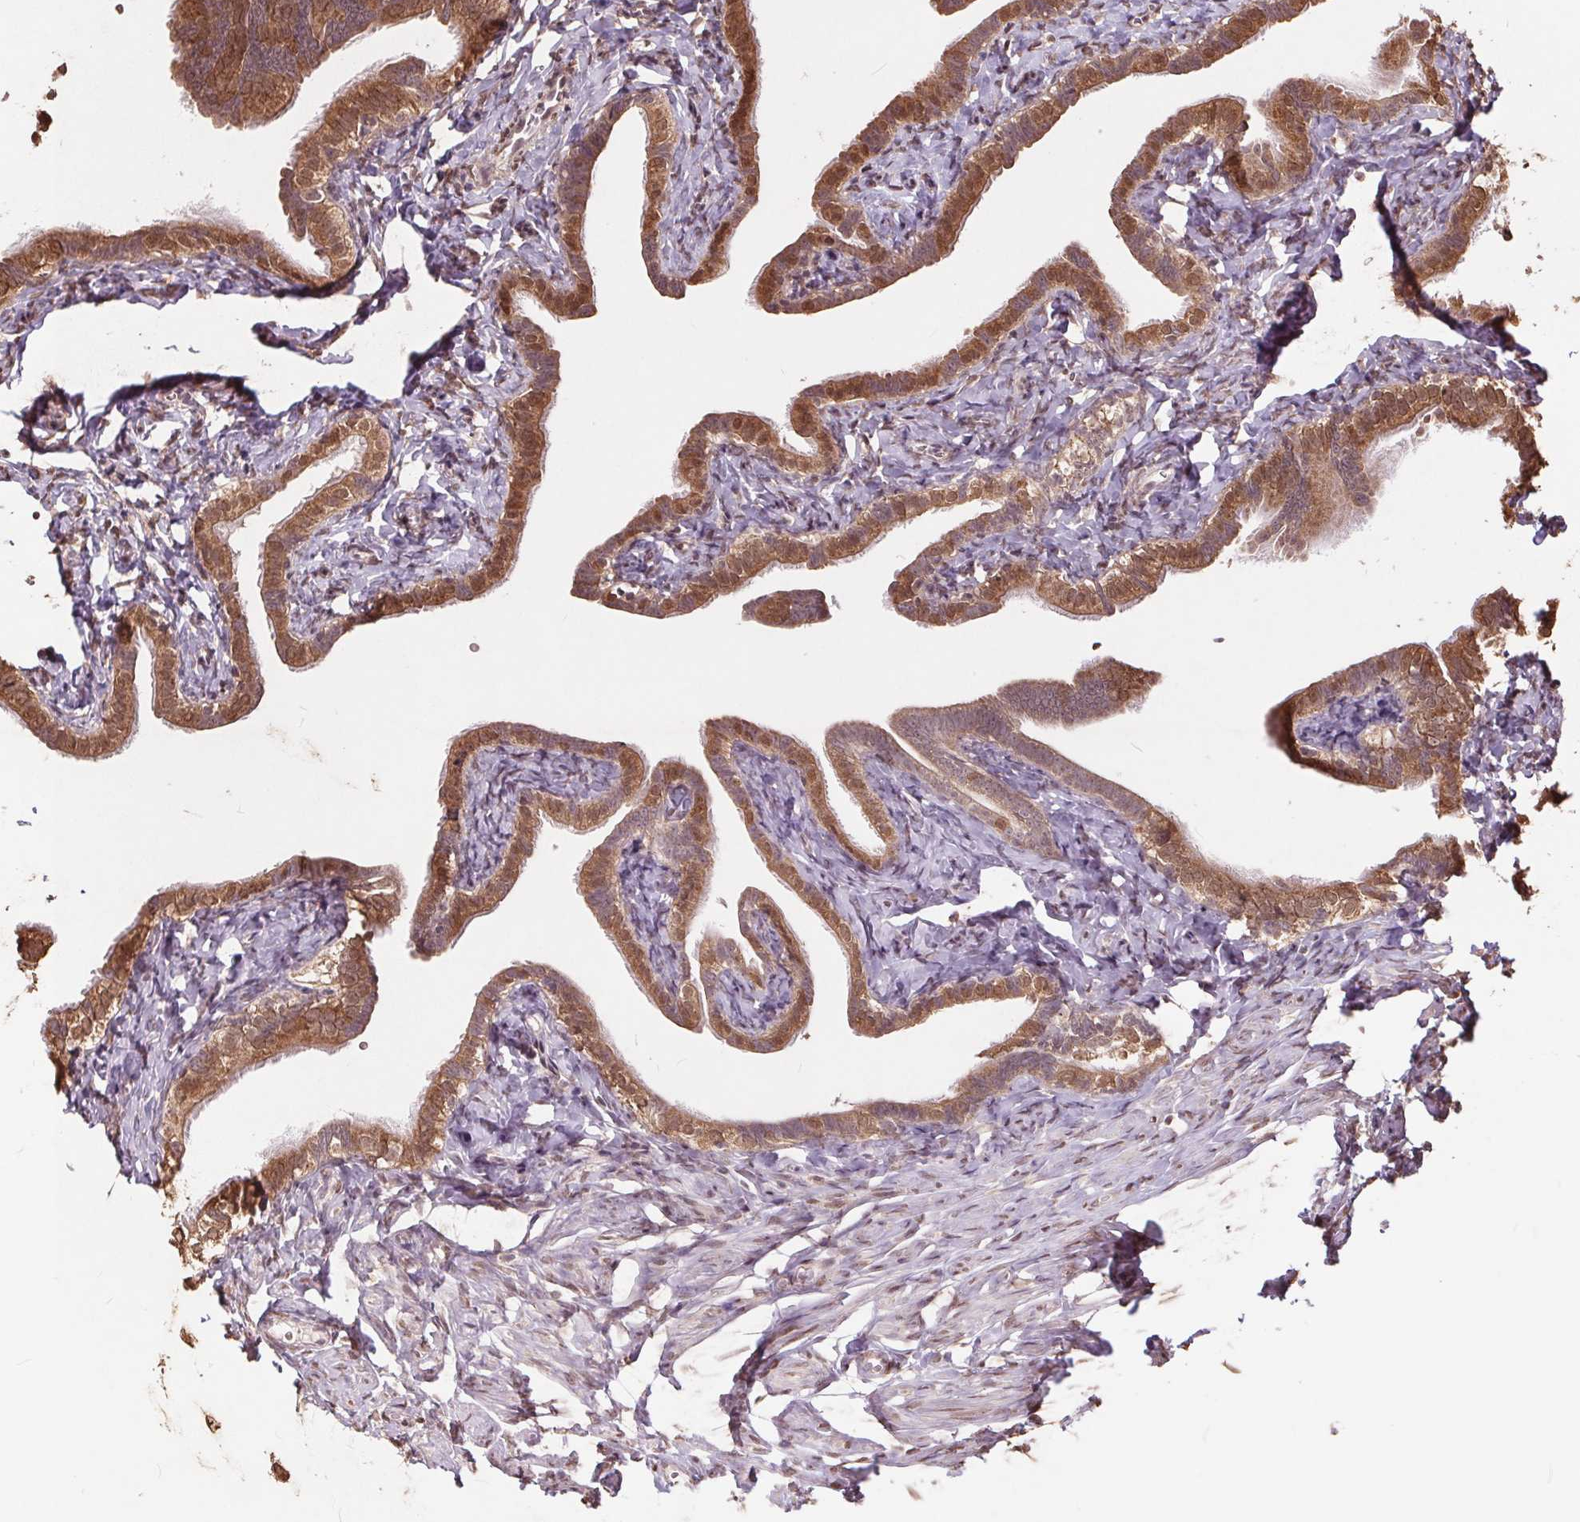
{"staining": {"intensity": "moderate", "quantity": ">75%", "location": "cytoplasmic/membranous,nuclear"}, "tissue": "fallopian tube", "cell_type": "Glandular cells", "image_type": "normal", "snomed": [{"axis": "morphology", "description": "Normal tissue, NOS"}, {"axis": "topography", "description": "Fallopian tube"}], "caption": "Fallopian tube stained with a brown dye reveals moderate cytoplasmic/membranous,nuclear positive staining in approximately >75% of glandular cells.", "gene": "HIF1AN", "patient": {"sex": "female", "age": 41}}